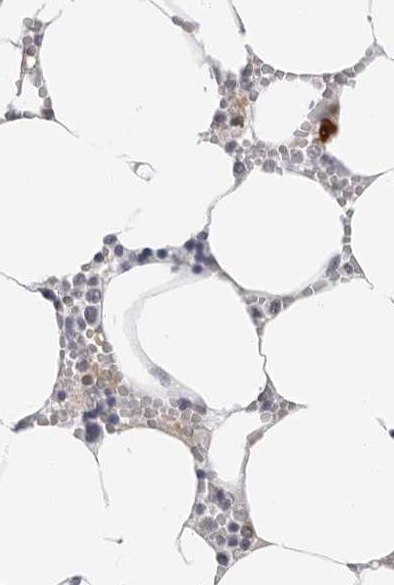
{"staining": {"intensity": "moderate", "quantity": "25%-75%", "location": "cytoplasmic/membranous"}, "tissue": "bone marrow", "cell_type": "Hematopoietic cells", "image_type": "normal", "snomed": [{"axis": "morphology", "description": "Normal tissue, NOS"}, {"axis": "topography", "description": "Bone marrow"}], "caption": "An IHC photomicrograph of benign tissue is shown. Protein staining in brown labels moderate cytoplasmic/membranous positivity in bone marrow within hematopoietic cells. The staining was performed using DAB (3,3'-diaminobenzidine) to visualize the protein expression in brown, while the nuclei were stained in blue with hematoxylin (Magnification: 20x).", "gene": "PIP4K2C", "patient": {"sex": "male", "age": 70}}